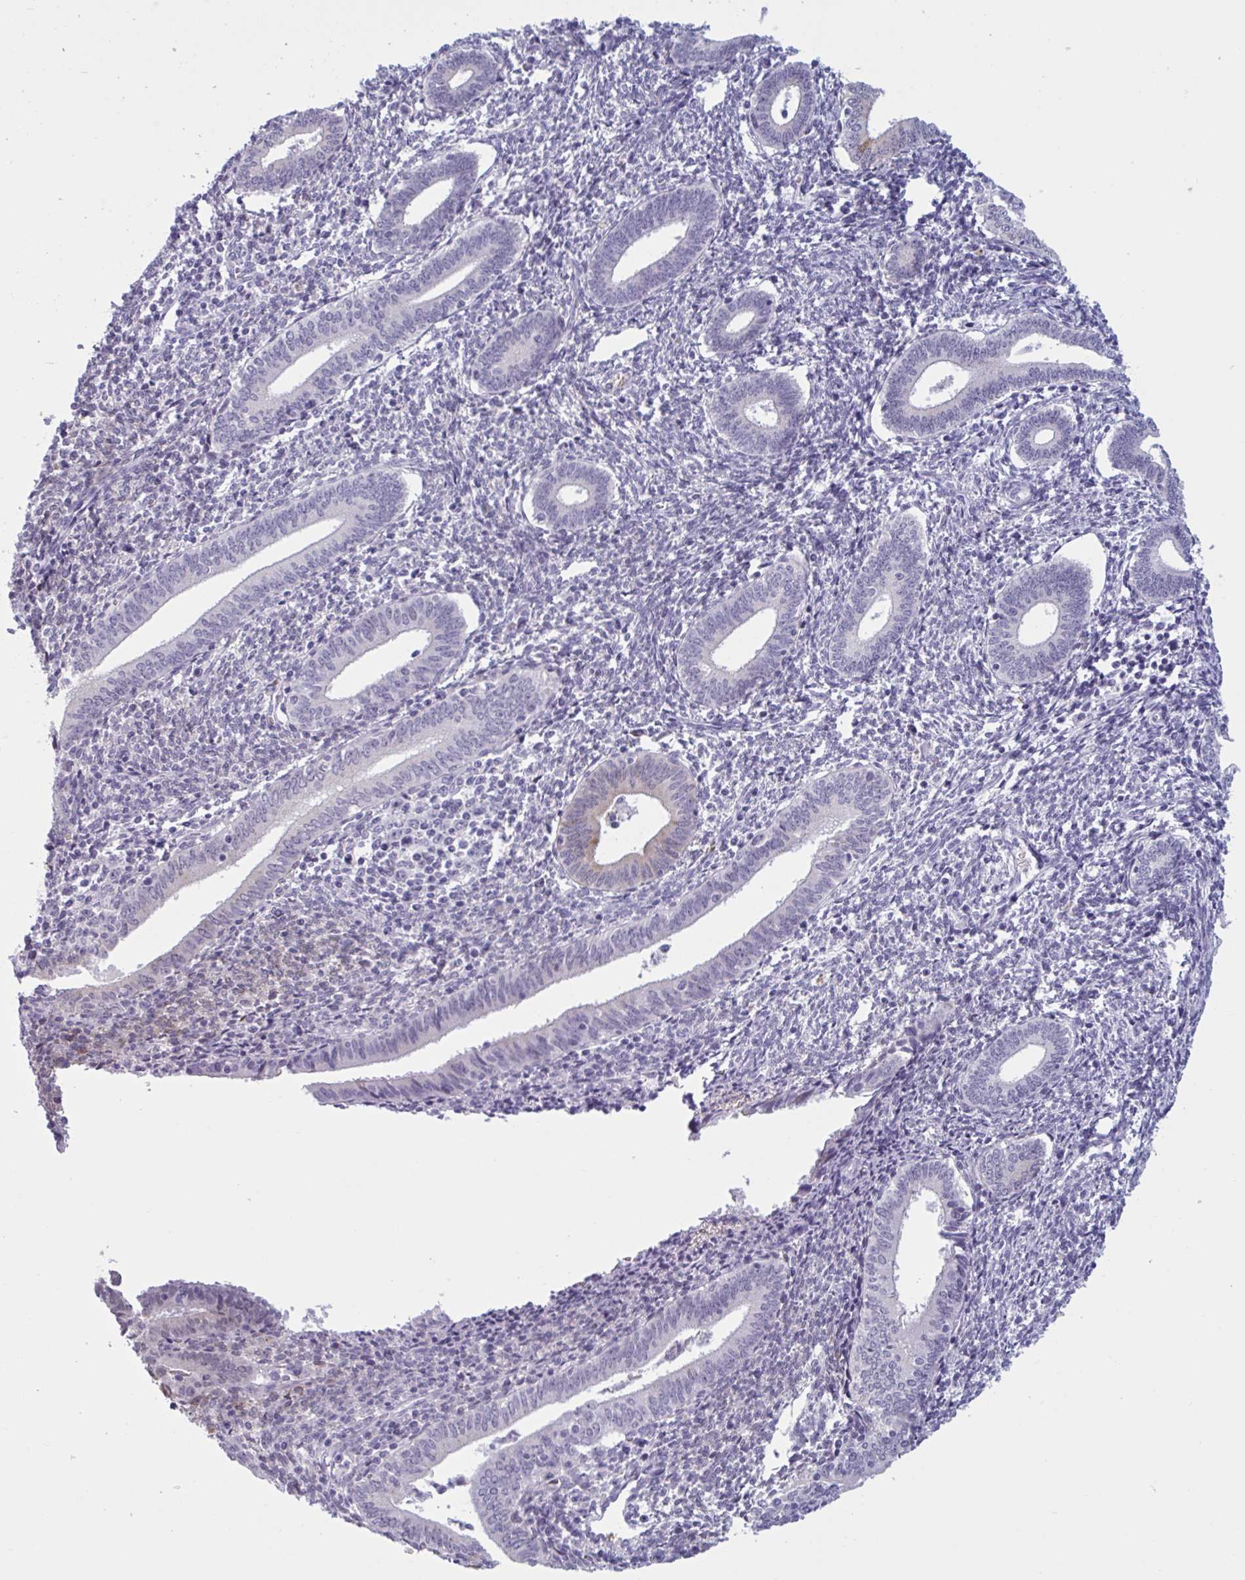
{"staining": {"intensity": "moderate", "quantity": "<25%", "location": "cytoplasmic/membranous"}, "tissue": "endometrium", "cell_type": "Cells in endometrial stroma", "image_type": "normal", "snomed": [{"axis": "morphology", "description": "Normal tissue, NOS"}, {"axis": "topography", "description": "Endometrium"}], "caption": "Endometrium stained with DAB IHC demonstrates low levels of moderate cytoplasmic/membranous positivity in approximately <25% of cells in endometrial stroma.", "gene": "HSD11B2", "patient": {"sex": "female", "age": 41}}